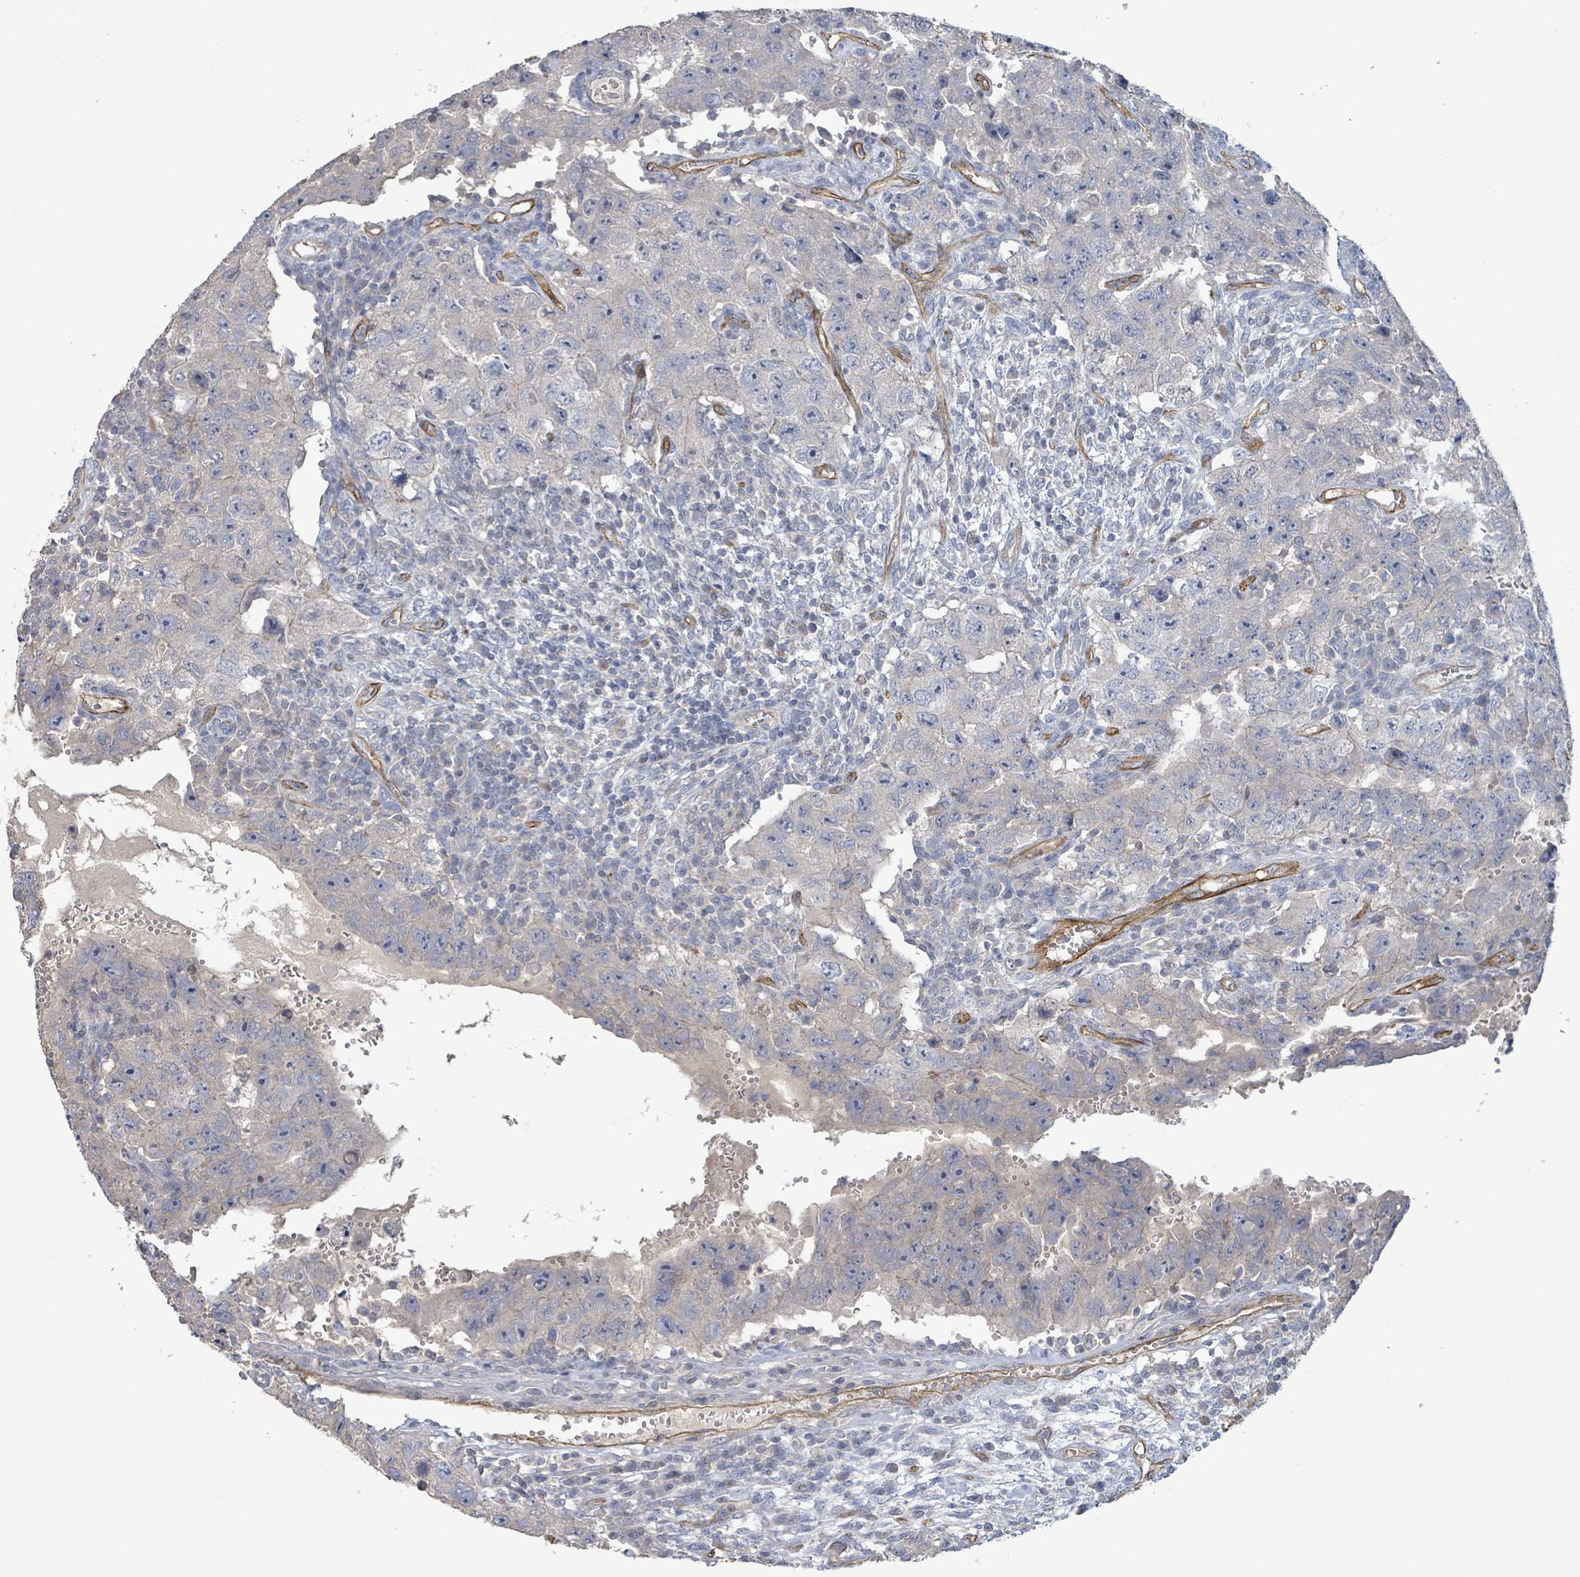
{"staining": {"intensity": "negative", "quantity": "none", "location": "none"}, "tissue": "testis cancer", "cell_type": "Tumor cells", "image_type": "cancer", "snomed": [{"axis": "morphology", "description": "Carcinoma, Embryonal, NOS"}, {"axis": "topography", "description": "Testis"}], "caption": "This is an immunohistochemistry (IHC) histopathology image of testis cancer. There is no positivity in tumor cells.", "gene": "KANK3", "patient": {"sex": "male", "age": 26}}